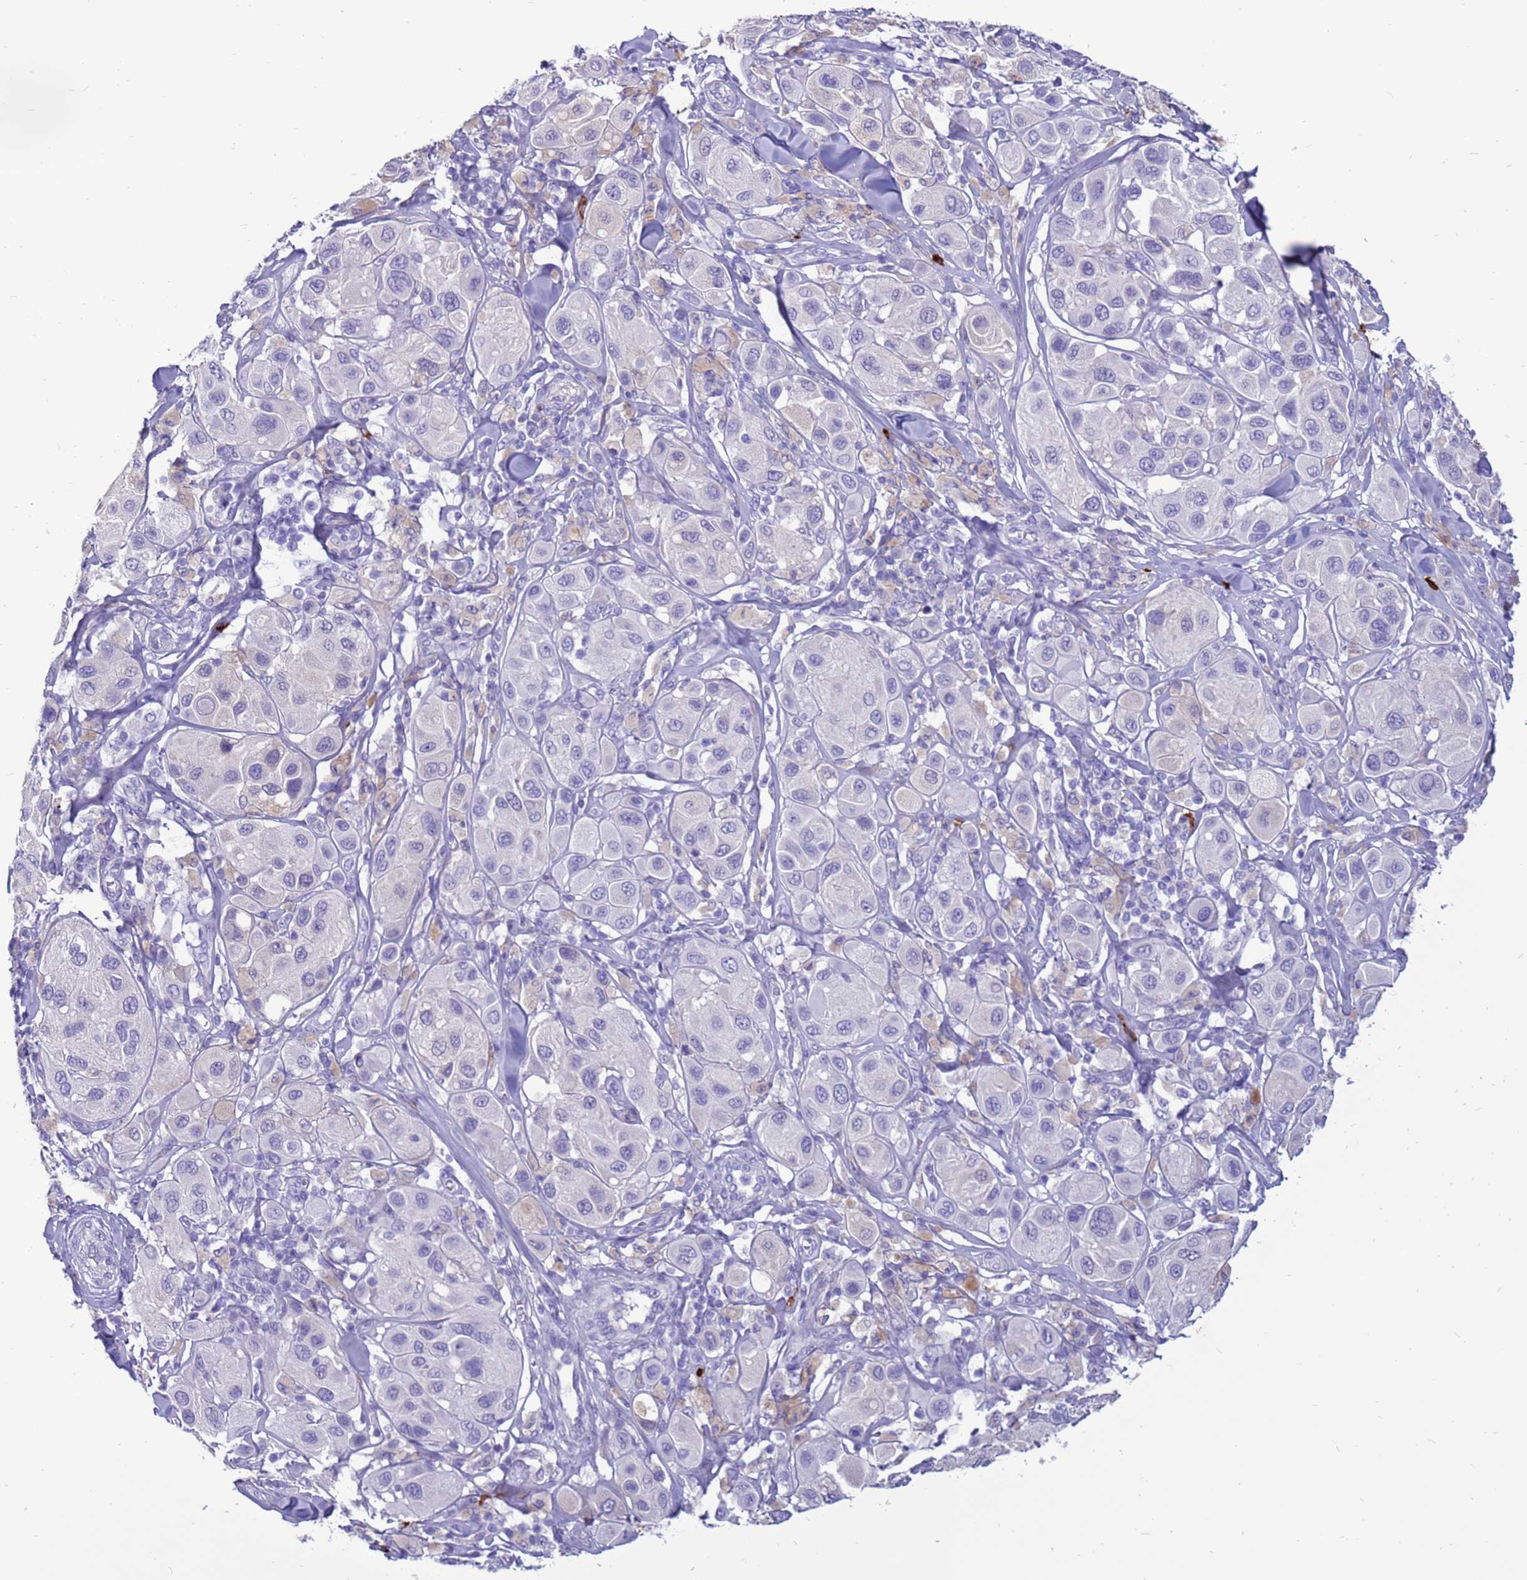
{"staining": {"intensity": "negative", "quantity": "none", "location": "none"}, "tissue": "melanoma", "cell_type": "Tumor cells", "image_type": "cancer", "snomed": [{"axis": "morphology", "description": "Malignant melanoma, Metastatic site"}, {"axis": "topography", "description": "Skin"}], "caption": "Tumor cells are negative for brown protein staining in malignant melanoma (metastatic site).", "gene": "PDE10A", "patient": {"sex": "male", "age": 41}}